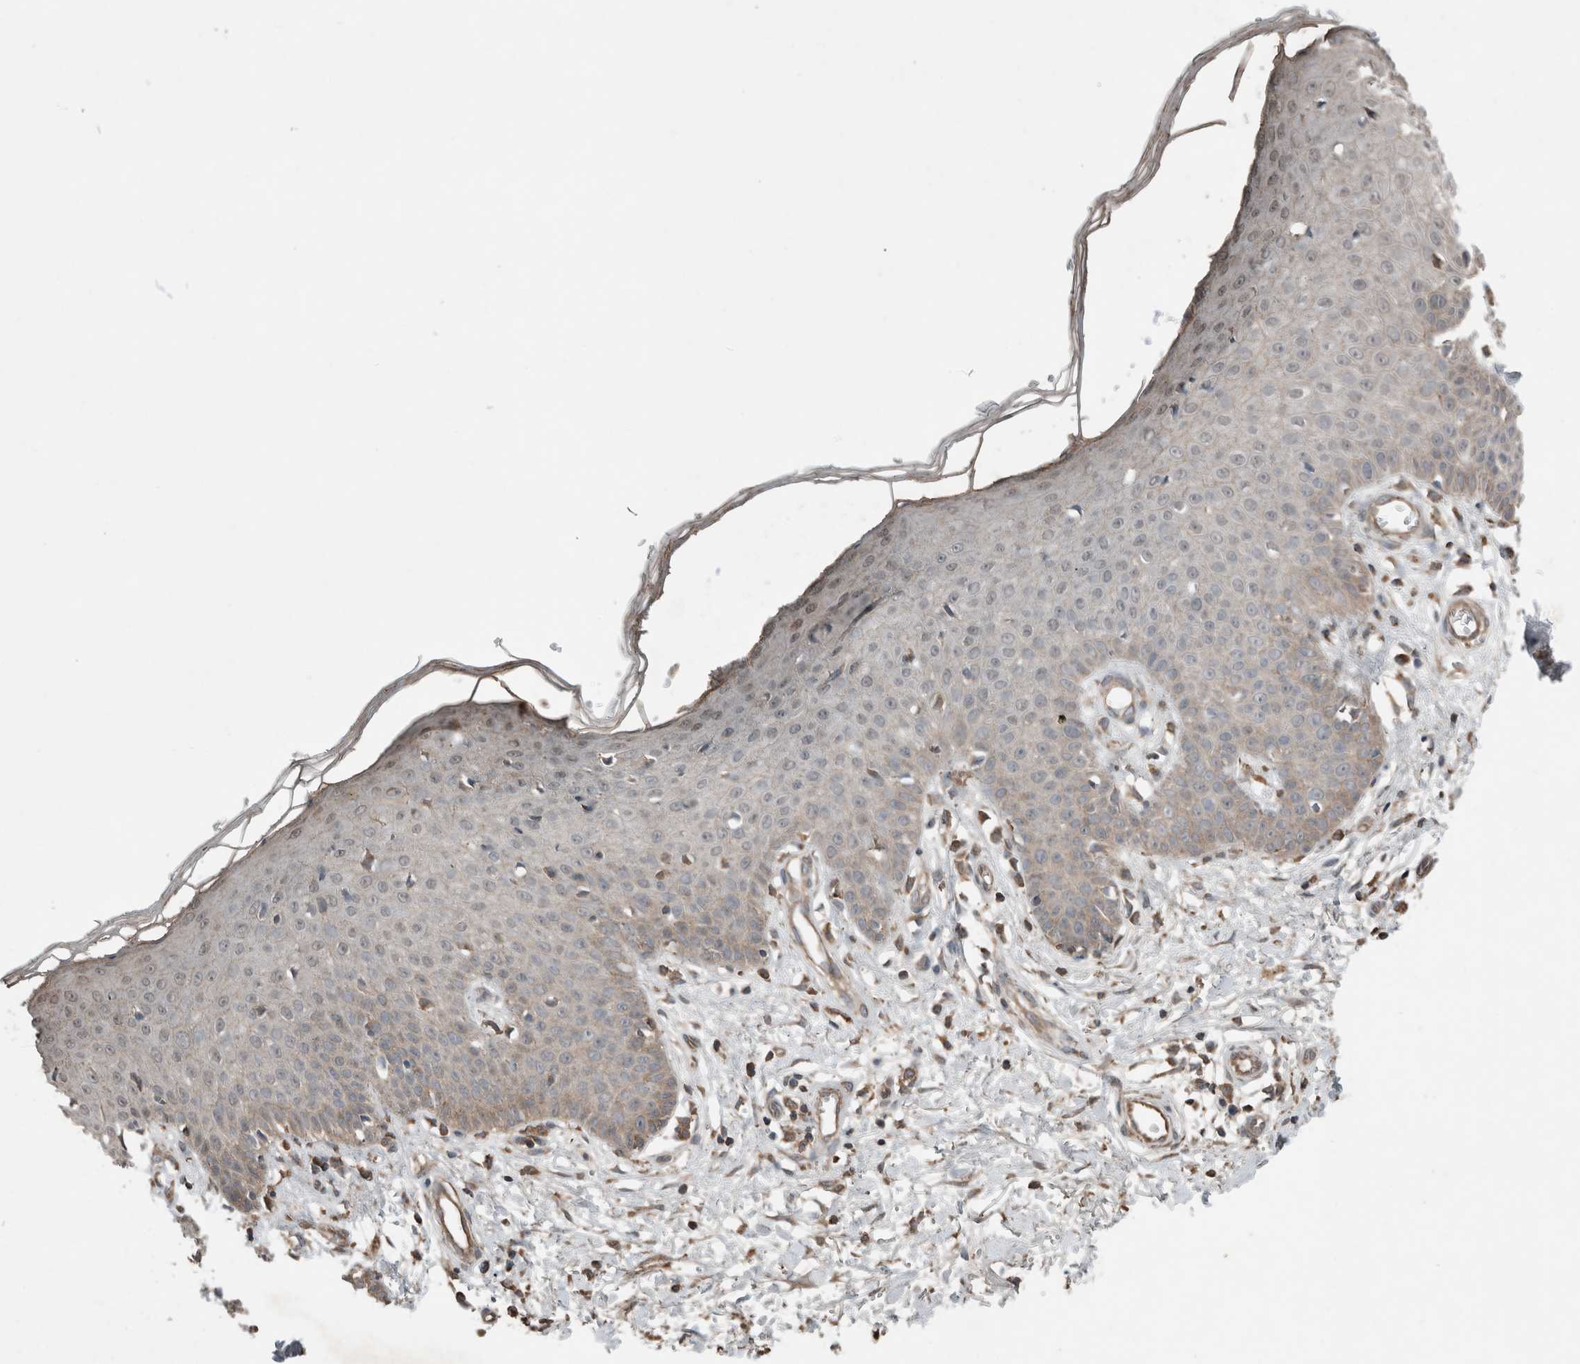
{"staining": {"intensity": "moderate", "quantity": ">75%", "location": "cytoplasmic/membranous"}, "tissue": "skin", "cell_type": "Fibroblasts", "image_type": "normal", "snomed": [{"axis": "morphology", "description": "Normal tissue, NOS"}, {"axis": "morphology", "description": "Inflammation, NOS"}, {"axis": "topography", "description": "Skin"}], "caption": "Skin stained for a protein (brown) demonstrates moderate cytoplasmic/membranous positive positivity in about >75% of fibroblasts.", "gene": "KLK14", "patient": {"sex": "female", "age": 44}}